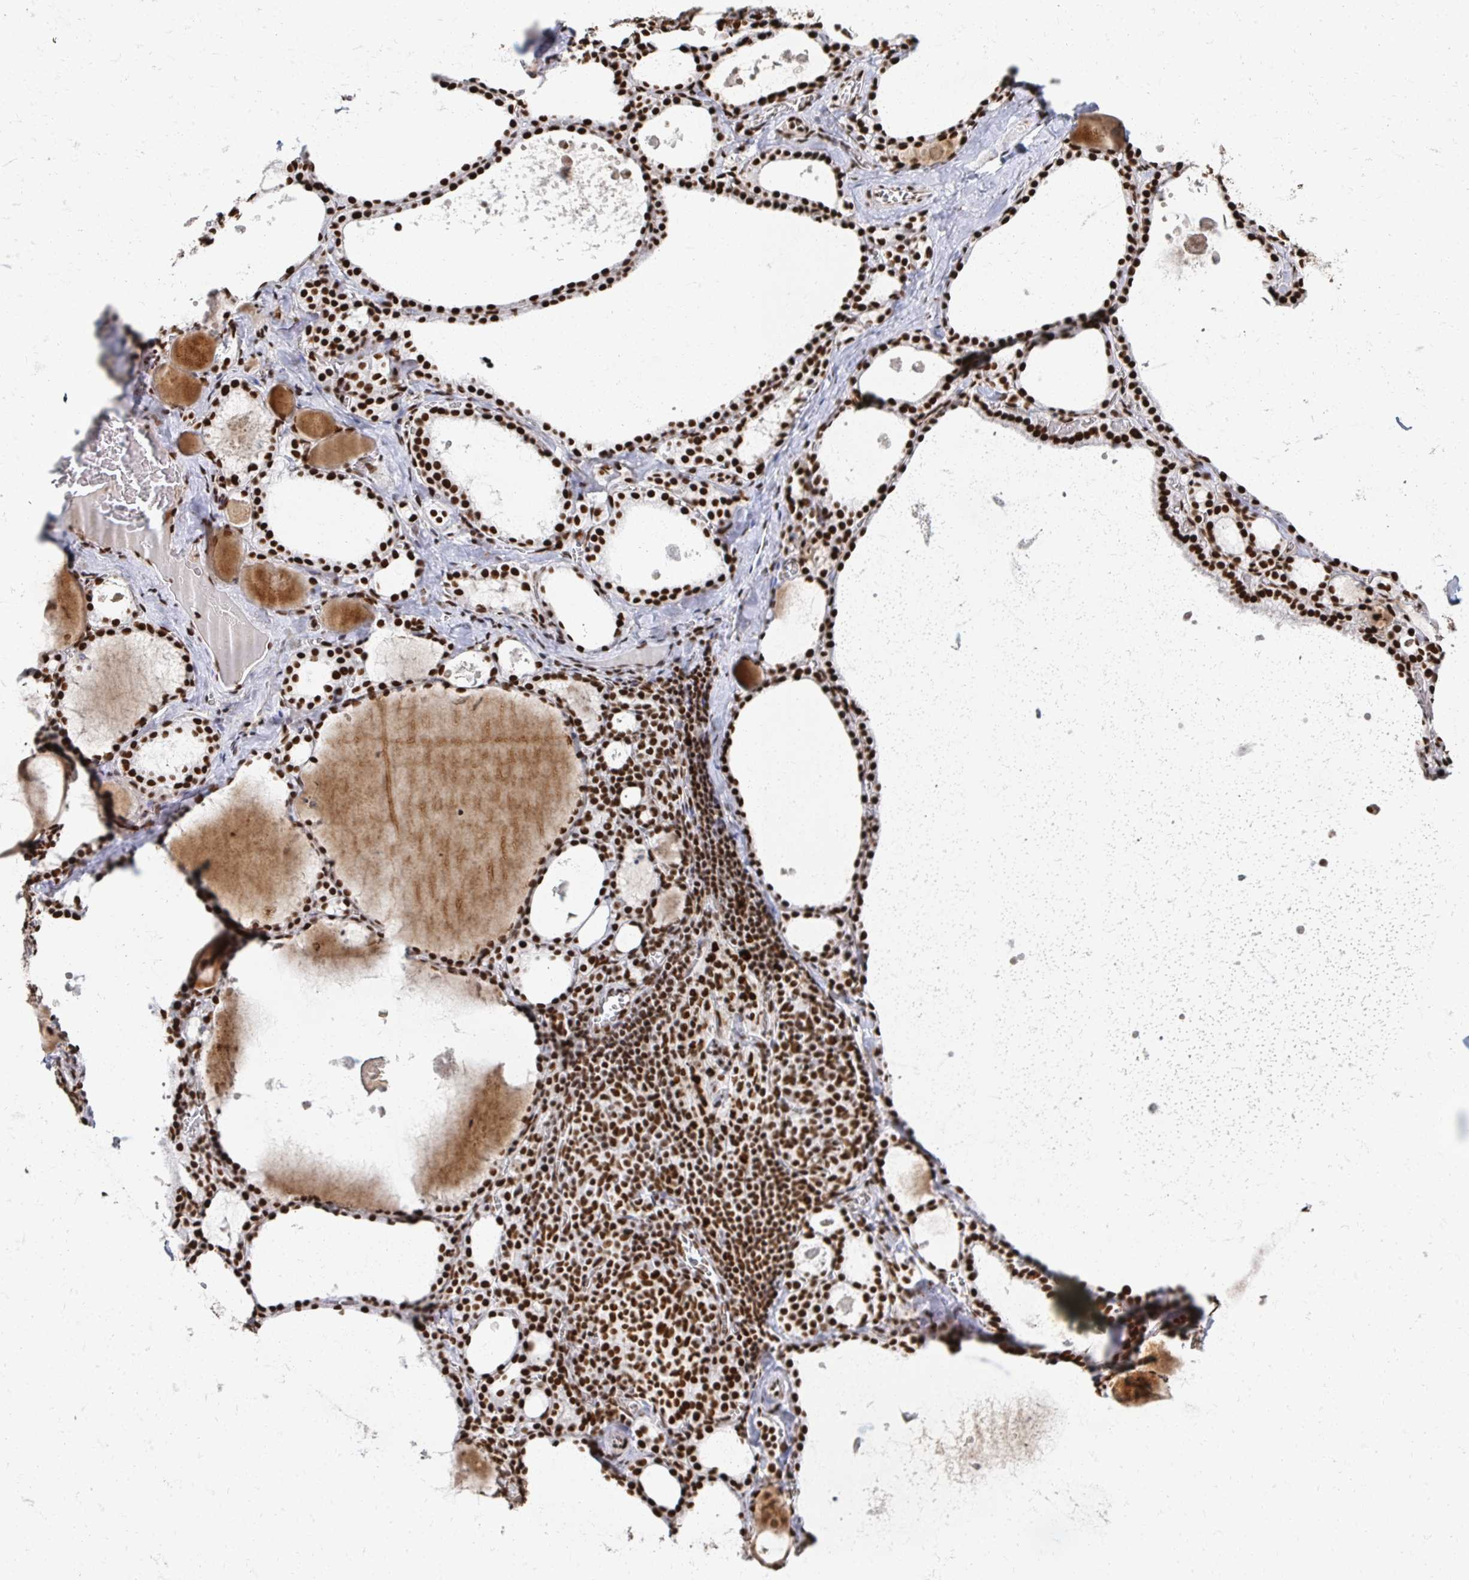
{"staining": {"intensity": "strong", "quantity": ">75%", "location": "nuclear"}, "tissue": "thyroid gland", "cell_type": "Glandular cells", "image_type": "normal", "snomed": [{"axis": "morphology", "description": "Normal tissue, NOS"}, {"axis": "topography", "description": "Thyroid gland"}], "caption": "Protein staining of benign thyroid gland reveals strong nuclear staining in about >75% of glandular cells. (brown staining indicates protein expression, while blue staining denotes nuclei).", "gene": "RBBP4", "patient": {"sex": "male", "age": 56}}